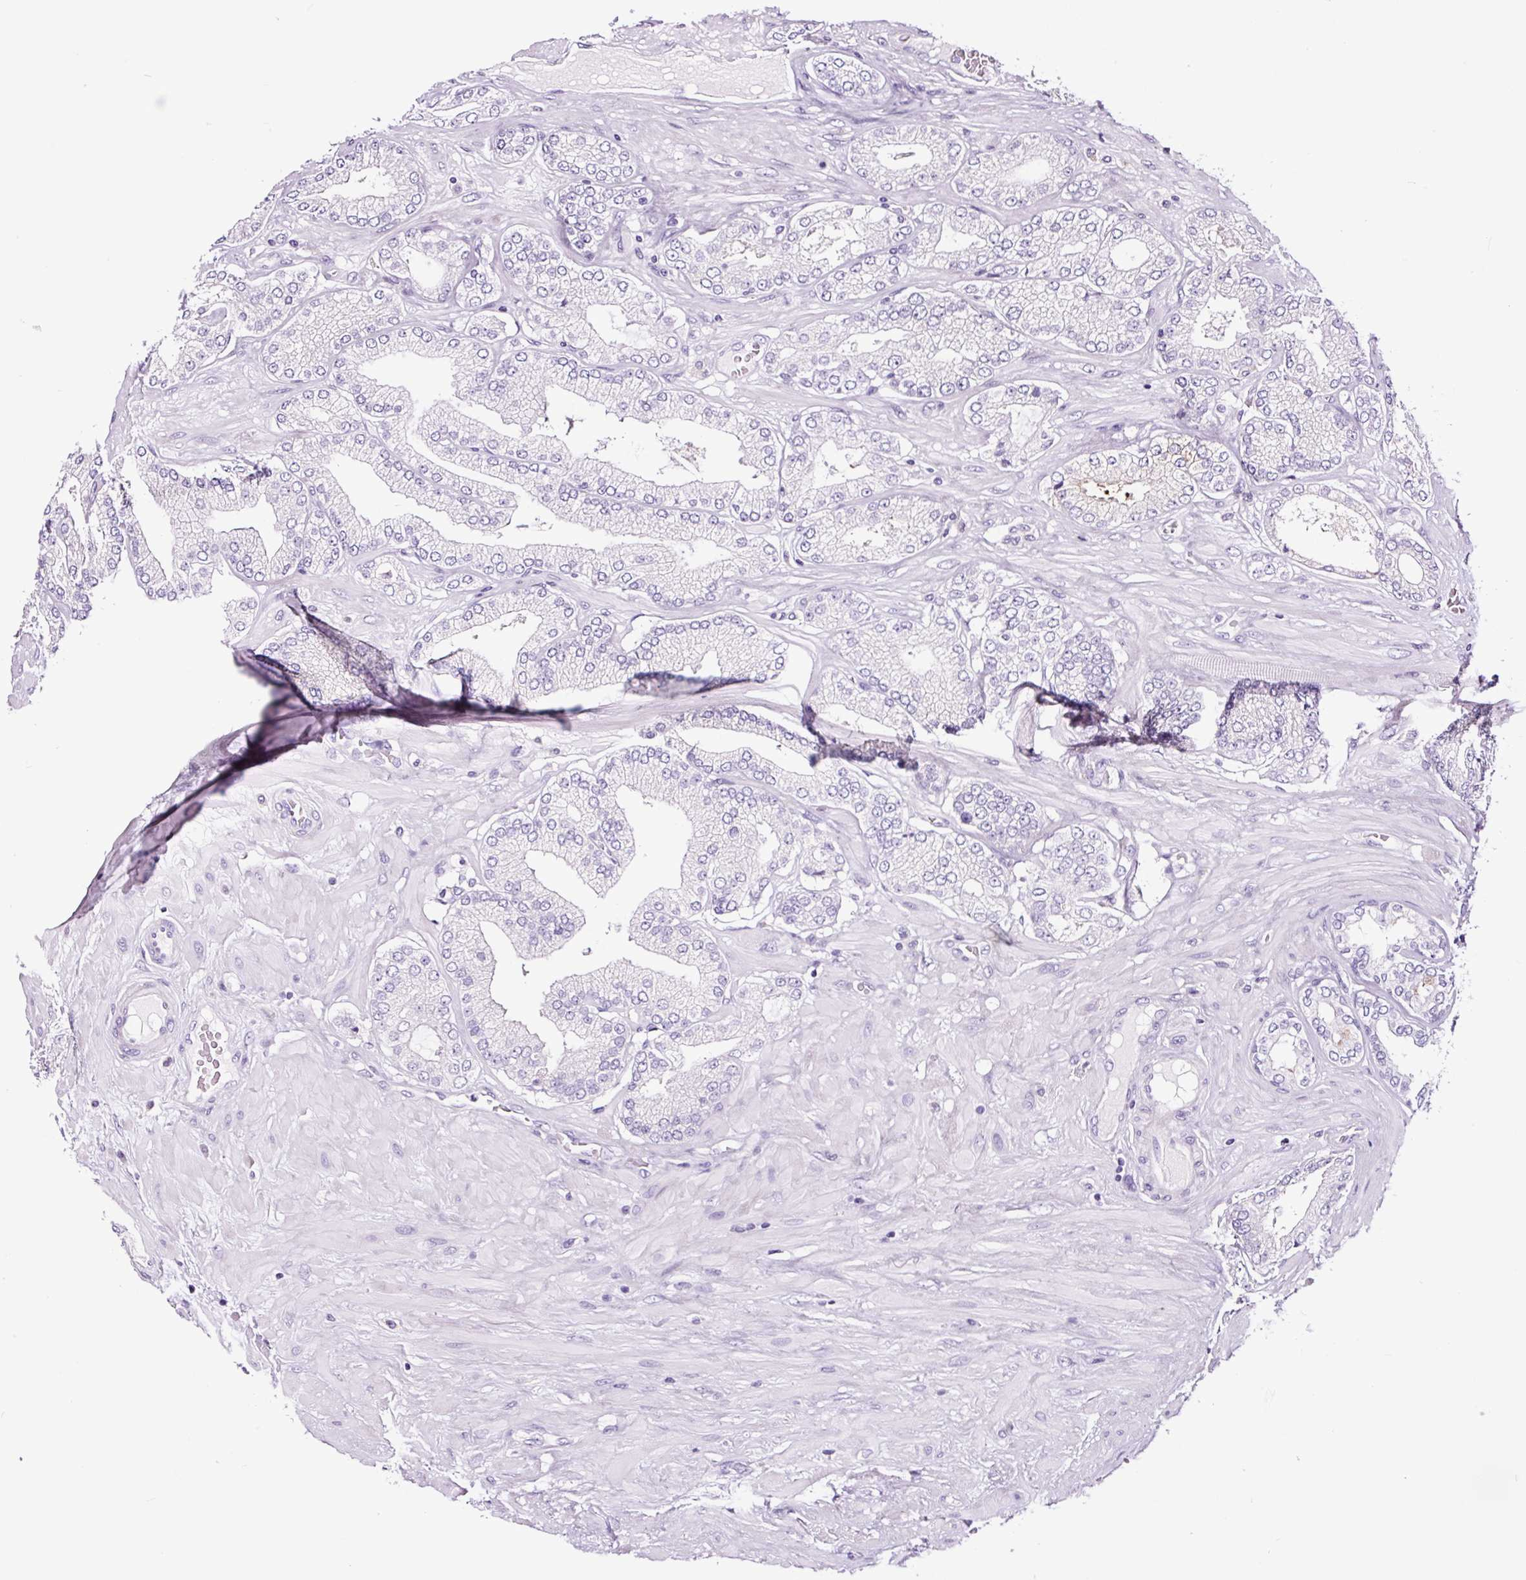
{"staining": {"intensity": "negative", "quantity": "none", "location": "none"}, "tissue": "prostate cancer", "cell_type": "Tumor cells", "image_type": "cancer", "snomed": [{"axis": "morphology", "description": "Adenocarcinoma, High grade"}, {"axis": "topography", "description": "Prostate"}], "caption": "A high-resolution photomicrograph shows immunohistochemistry (IHC) staining of prostate high-grade adenocarcinoma, which exhibits no significant positivity in tumor cells. (IHC, brightfield microscopy, high magnification).", "gene": "FBXL7", "patient": {"sex": "male", "age": 68}}